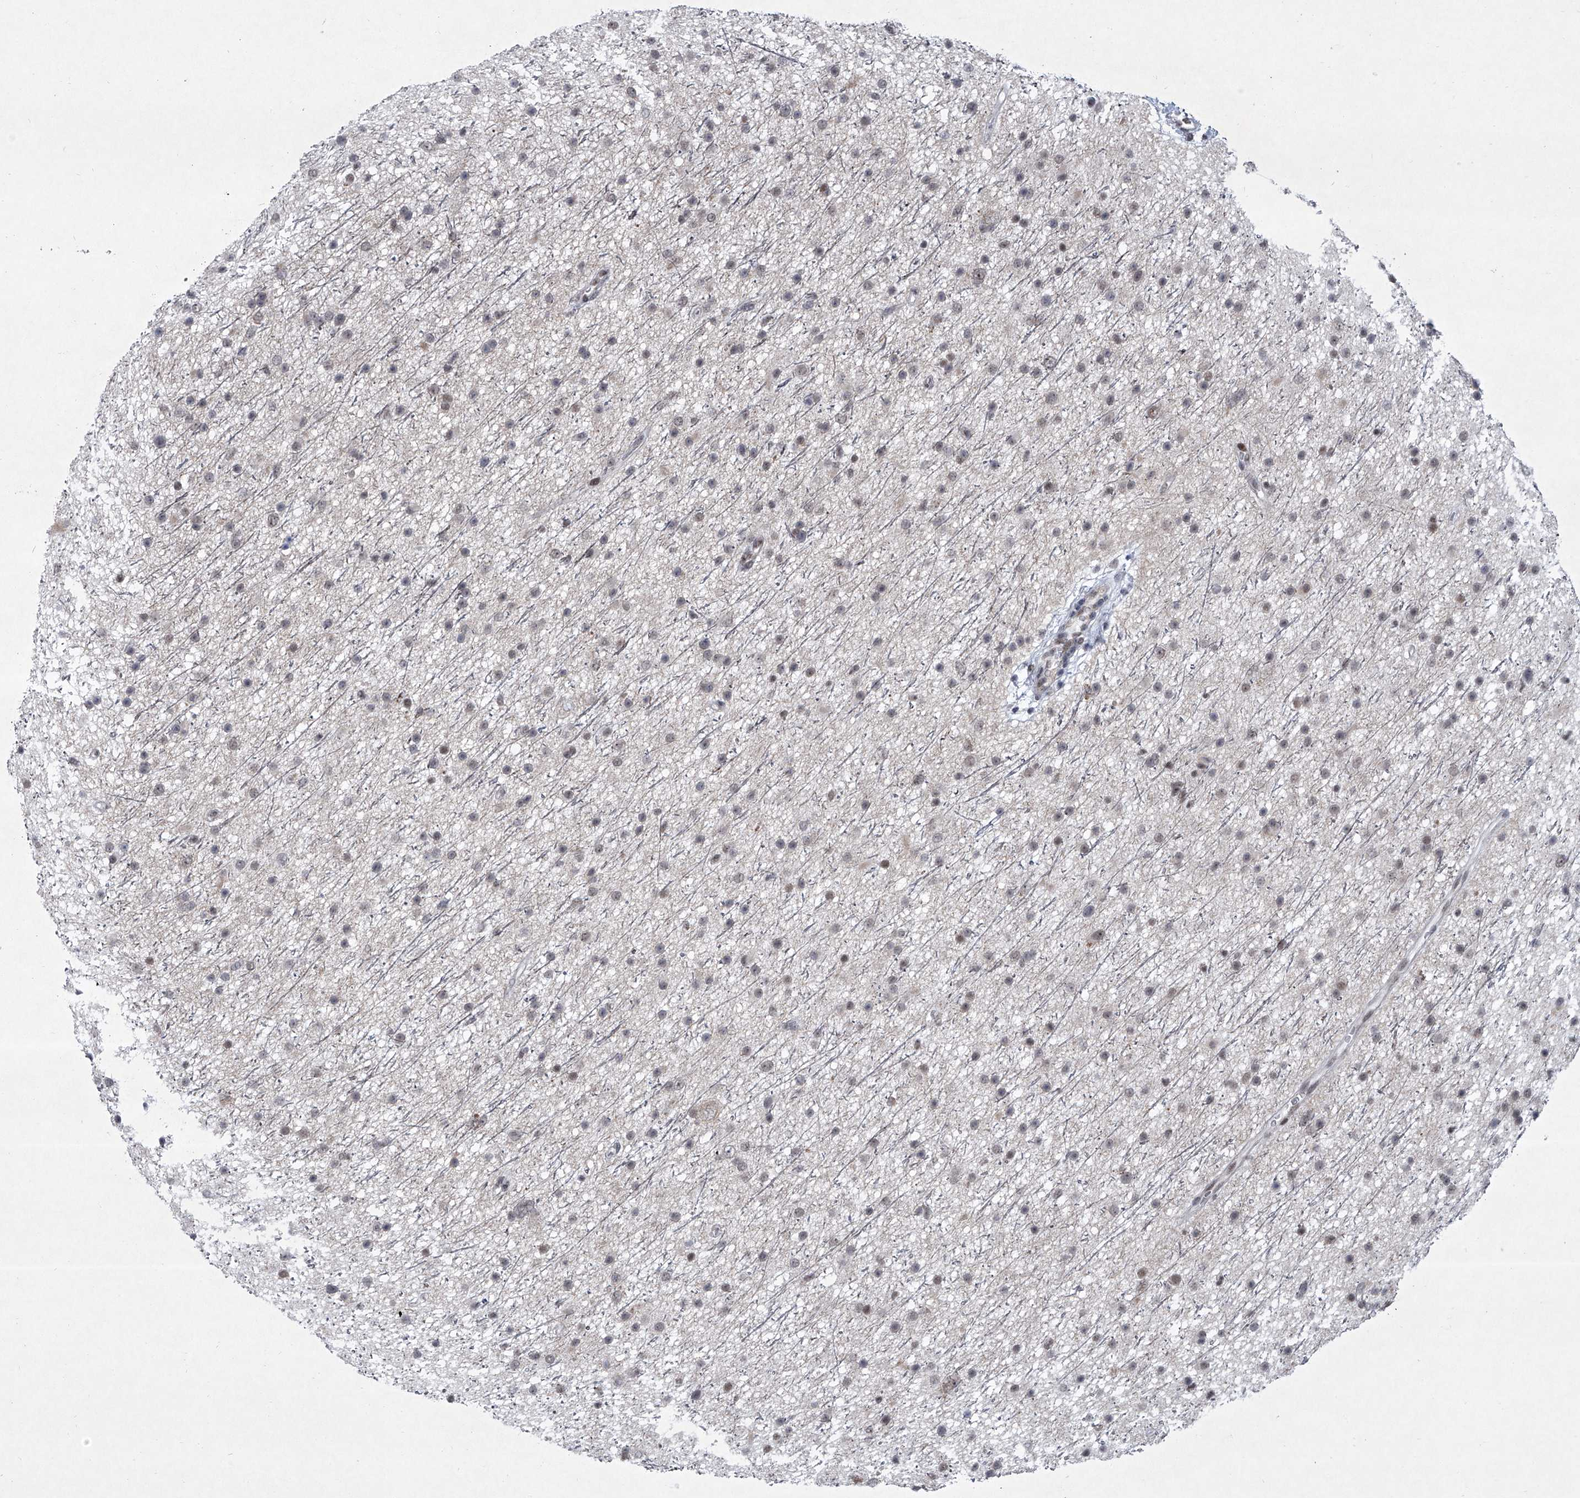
{"staining": {"intensity": "negative", "quantity": "none", "location": "none"}, "tissue": "glioma", "cell_type": "Tumor cells", "image_type": "cancer", "snomed": [{"axis": "morphology", "description": "Glioma, malignant, Low grade"}, {"axis": "topography", "description": "Cerebral cortex"}], "caption": "An image of glioma stained for a protein displays no brown staining in tumor cells.", "gene": "MLLT1", "patient": {"sex": "female", "age": 39}}